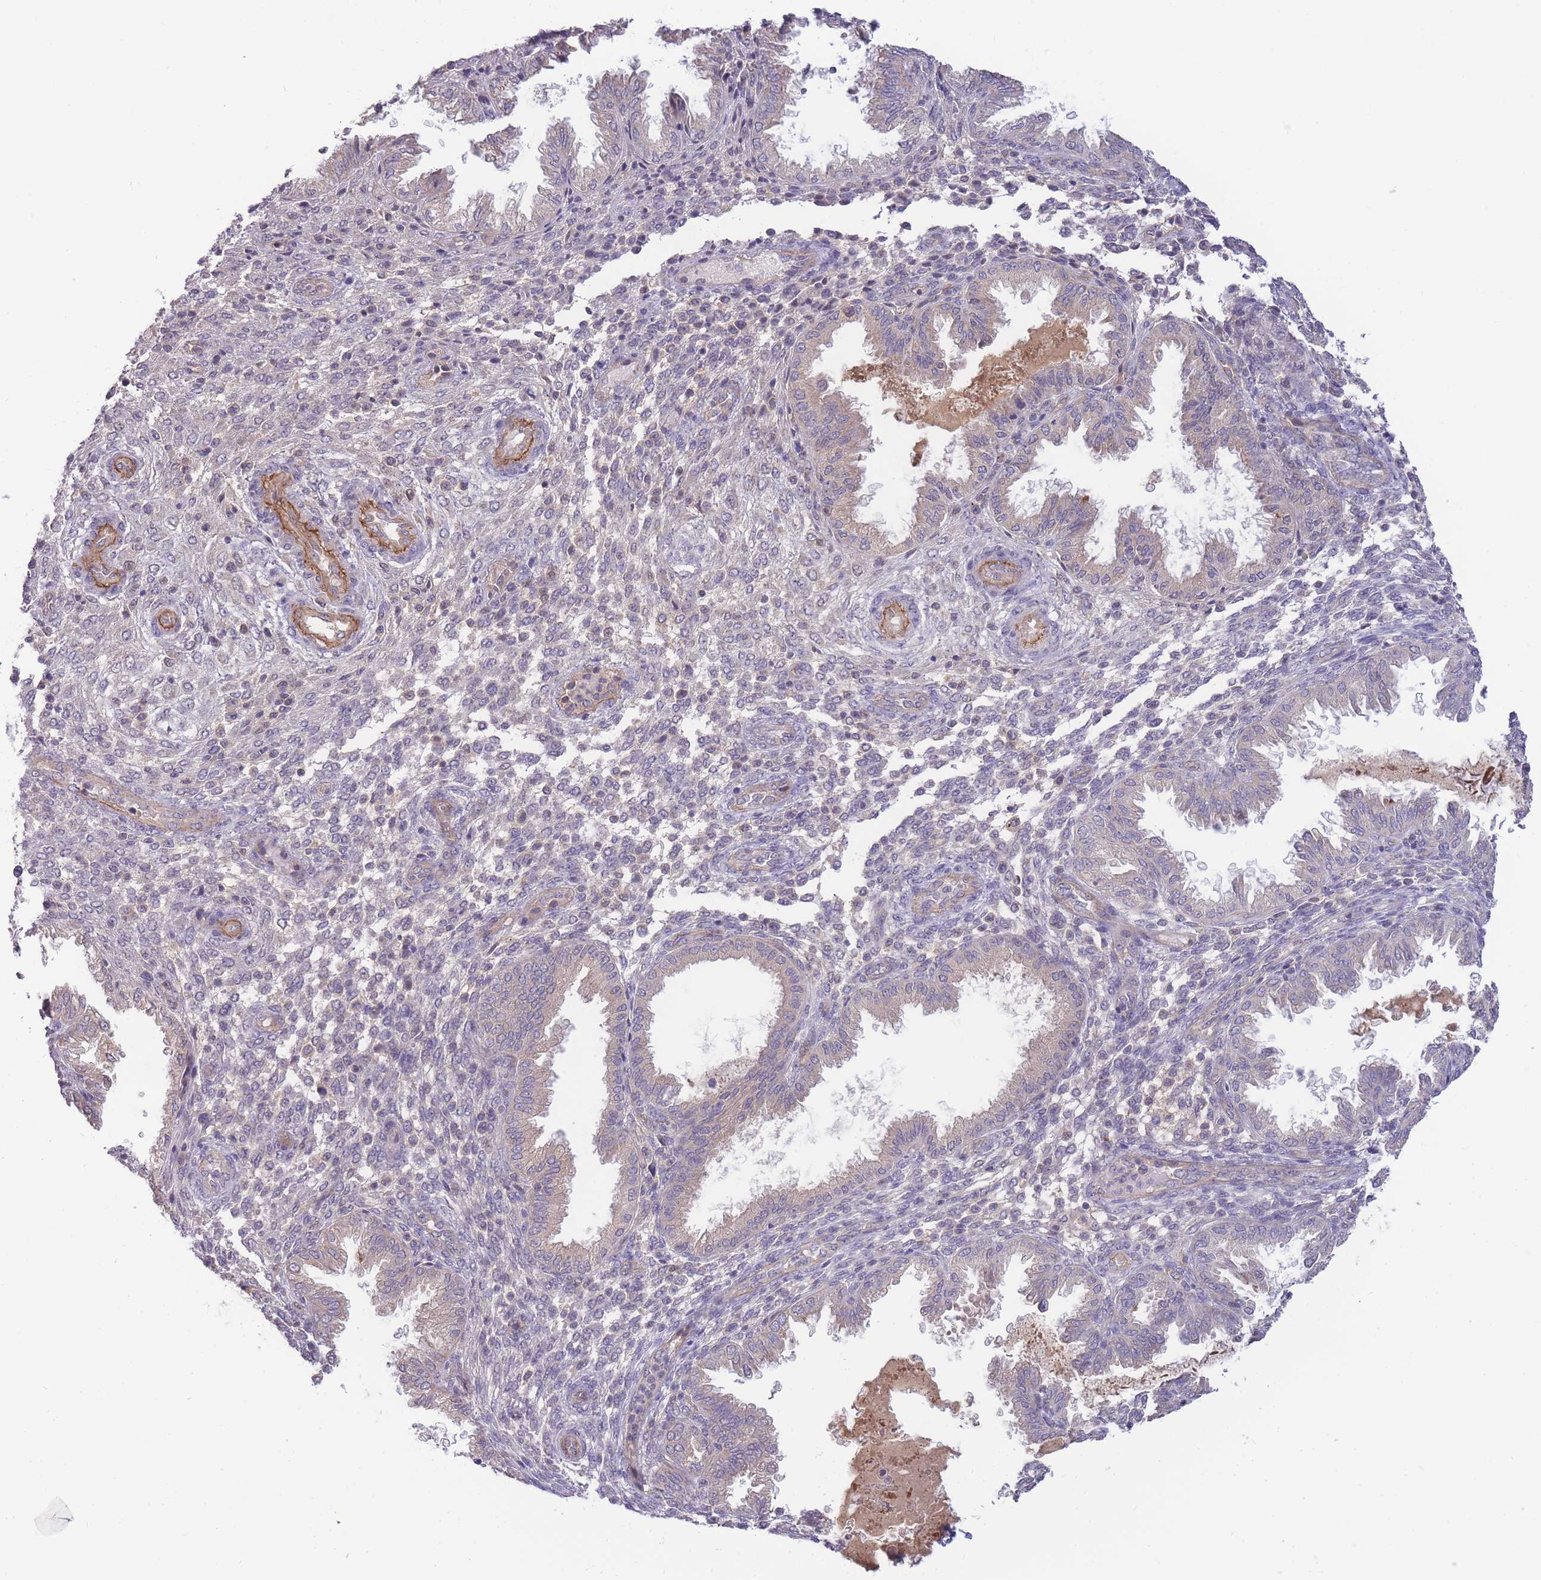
{"staining": {"intensity": "negative", "quantity": "none", "location": "none"}, "tissue": "endometrium", "cell_type": "Cells in endometrial stroma", "image_type": "normal", "snomed": [{"axis": "morphology", "description": "Normal tissue, NOS"}, {"axis": "topography", "description": "Endometrium"}], "caption": "Photomicrograph shows no significant protein positivity in cells in endometrial stroma of unremarkable endometrium.", "gene": "NDUFAF5", "patient": {"sex": "female", "age": 33}}